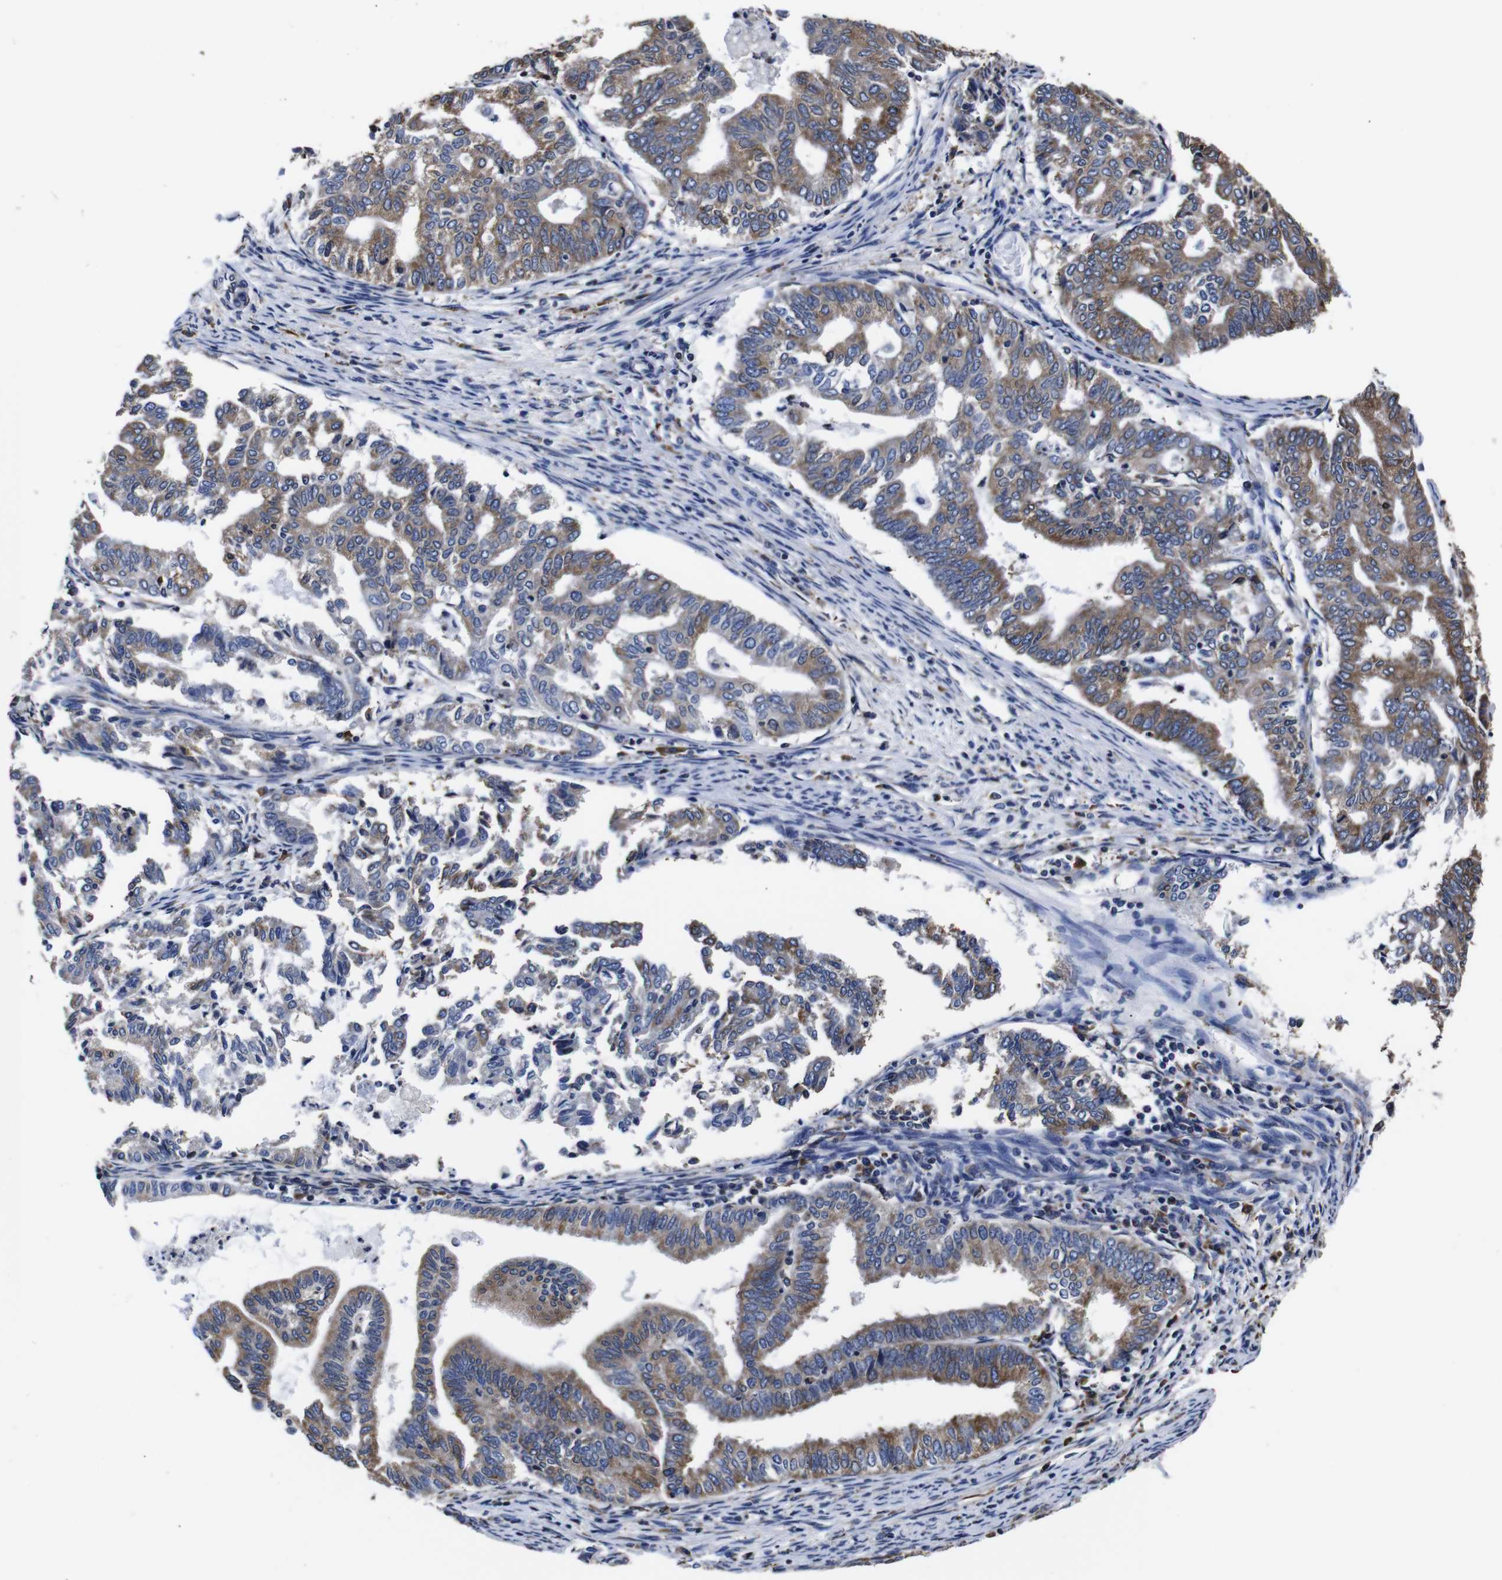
{"staining": {"intensity": "moderate", "quantity": ">75%", "location": "cytoplasmic/membranous"}, "tissue": "endometrial cancer", "cell_type": "Tumor cells", "image_type": "cancer", "snomed": [{"axis": "morphology", "description": "Adenocarcinoma, NOS"}, {"axis": "topography", "description": "Endometrium"}], "caption": "Human endometrial cancer stained for a protein (brown) demonstrates moderate cytoplasmic/membranous positive positivity in about >75% of tumor cells.", "gene": "PPIB", "patient": {"sex": "female", "age": 79}}